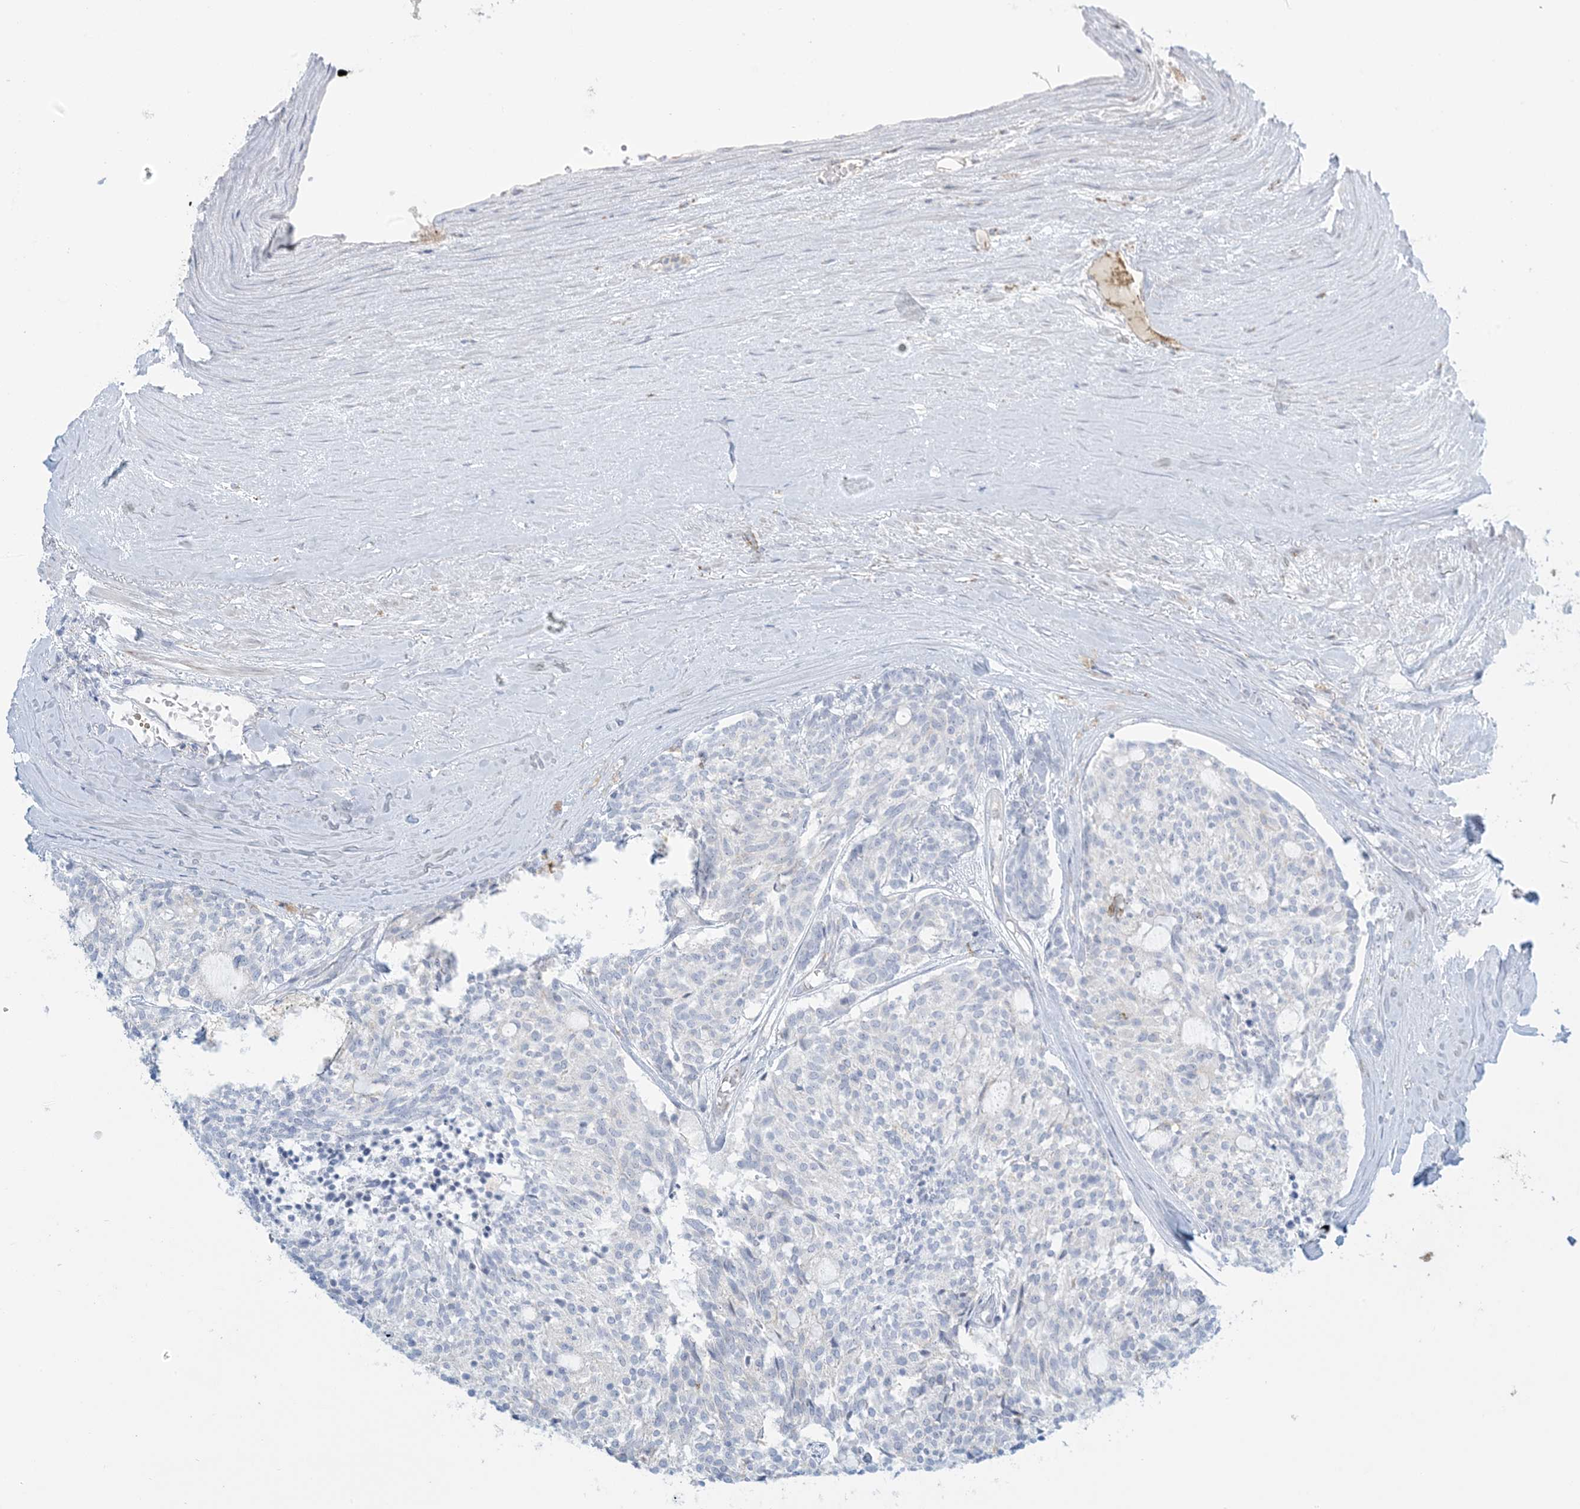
{"staining": {"intensity": "negative", "quantity": "none", "location": "none"}, "tissue": "carcinoid", "cell_type": "Tumor cells", "image_type": "cancer", "snomed": [{"axis": "morphology", "description": "Carcinoid, malignant, NOS"}, {"axis": "topography", "description": "Pancreas"}], "caption": "Tumor cells are negative for brown protein staining in carcinoid.", "gene": "ZDHHC4", "patient": {"sex": "female", "age": 54}}